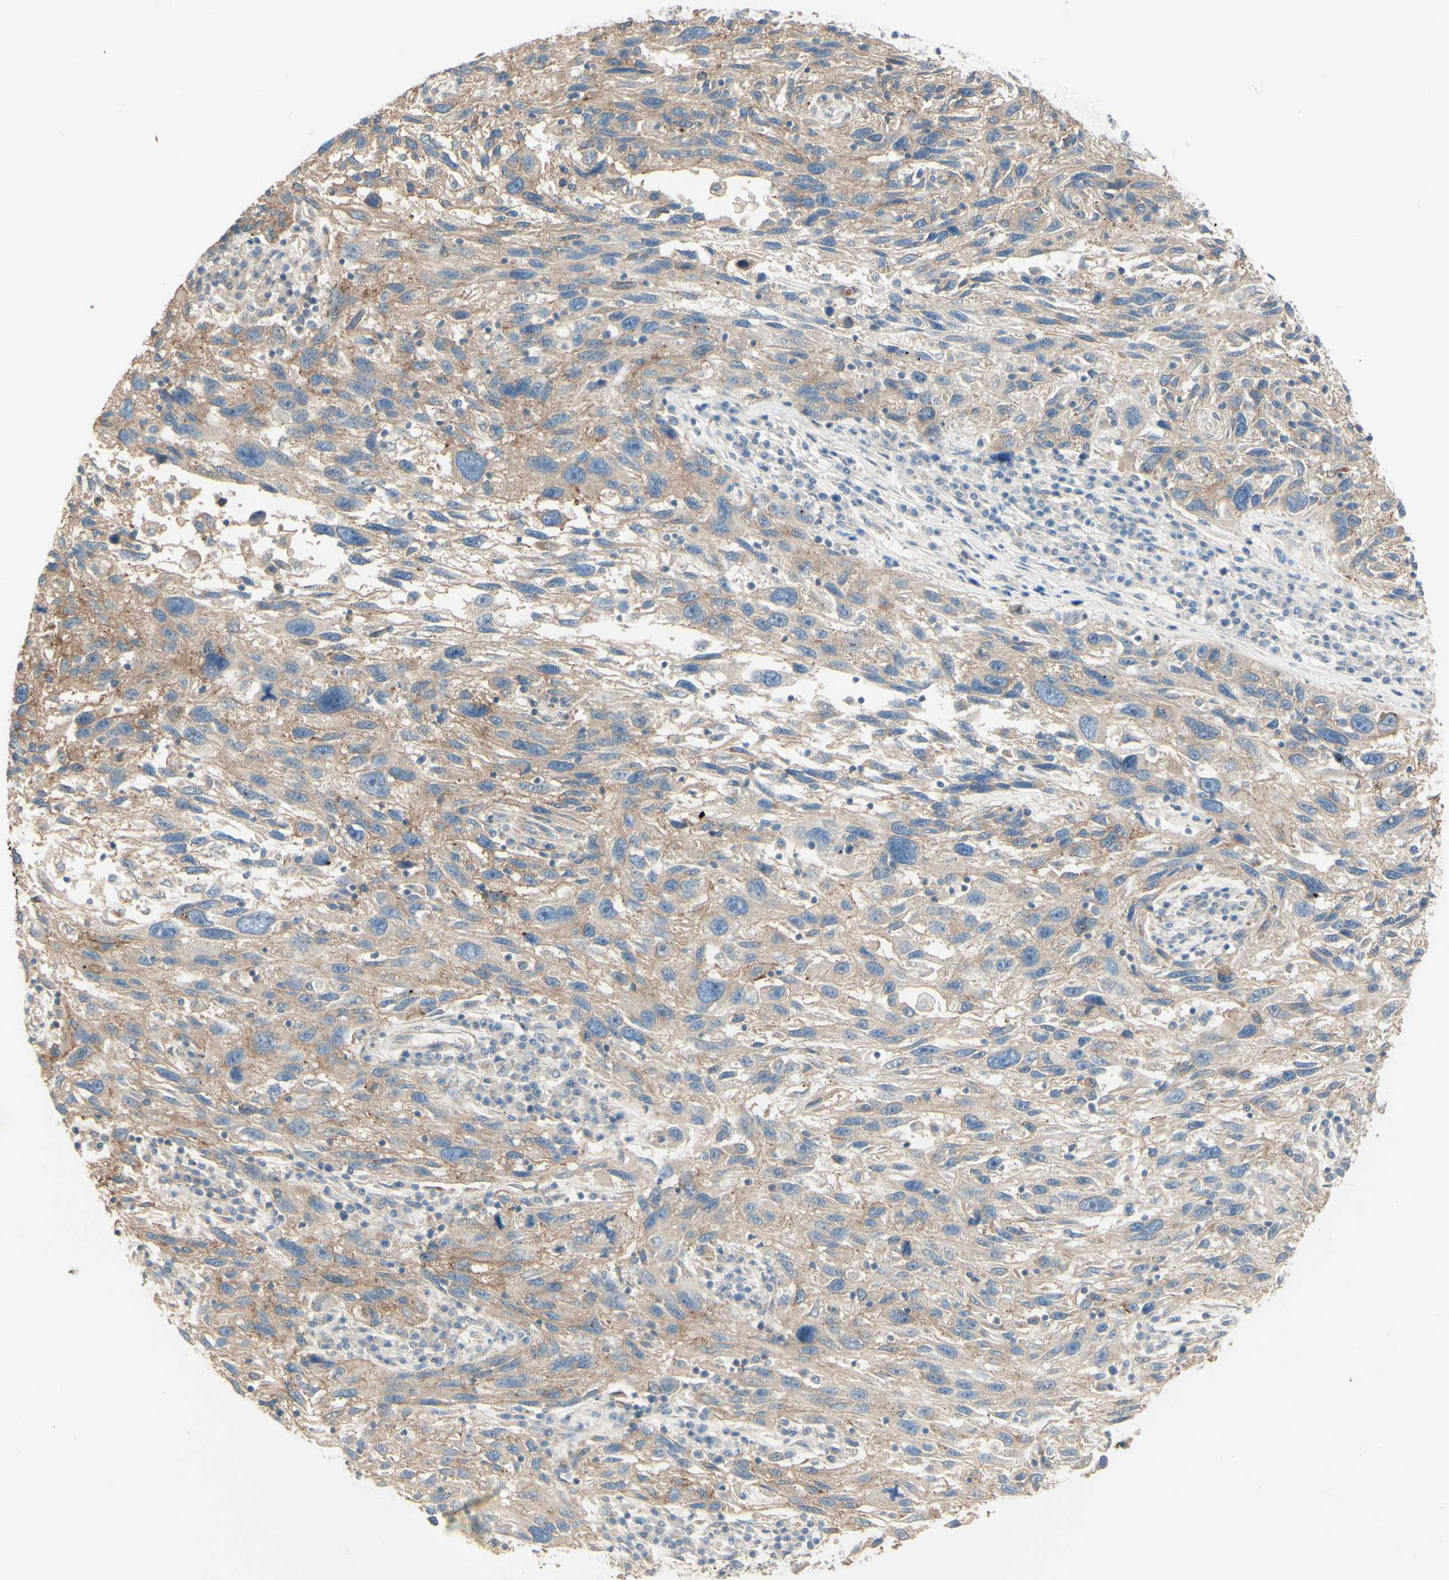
{"staining": {"intensity": "moderate", "quantity": ">75%", "location": "cytoplasmic/membranous"}, "tissue": "melanoma", "cell_type": "Tumor cells", "image_type": "cancer", "snomed": [{"axis": "morphology", "description": "Malignant melanoma, NOS"}, {"axis": "topography", "description": "Skin"}], "caption": "Melanoma stained for a protein displays moderate cytoplasmic/membranous positivity in tumor cells.", "gene": "RNF149", "patient": {"sex": "male", "age": 53}}